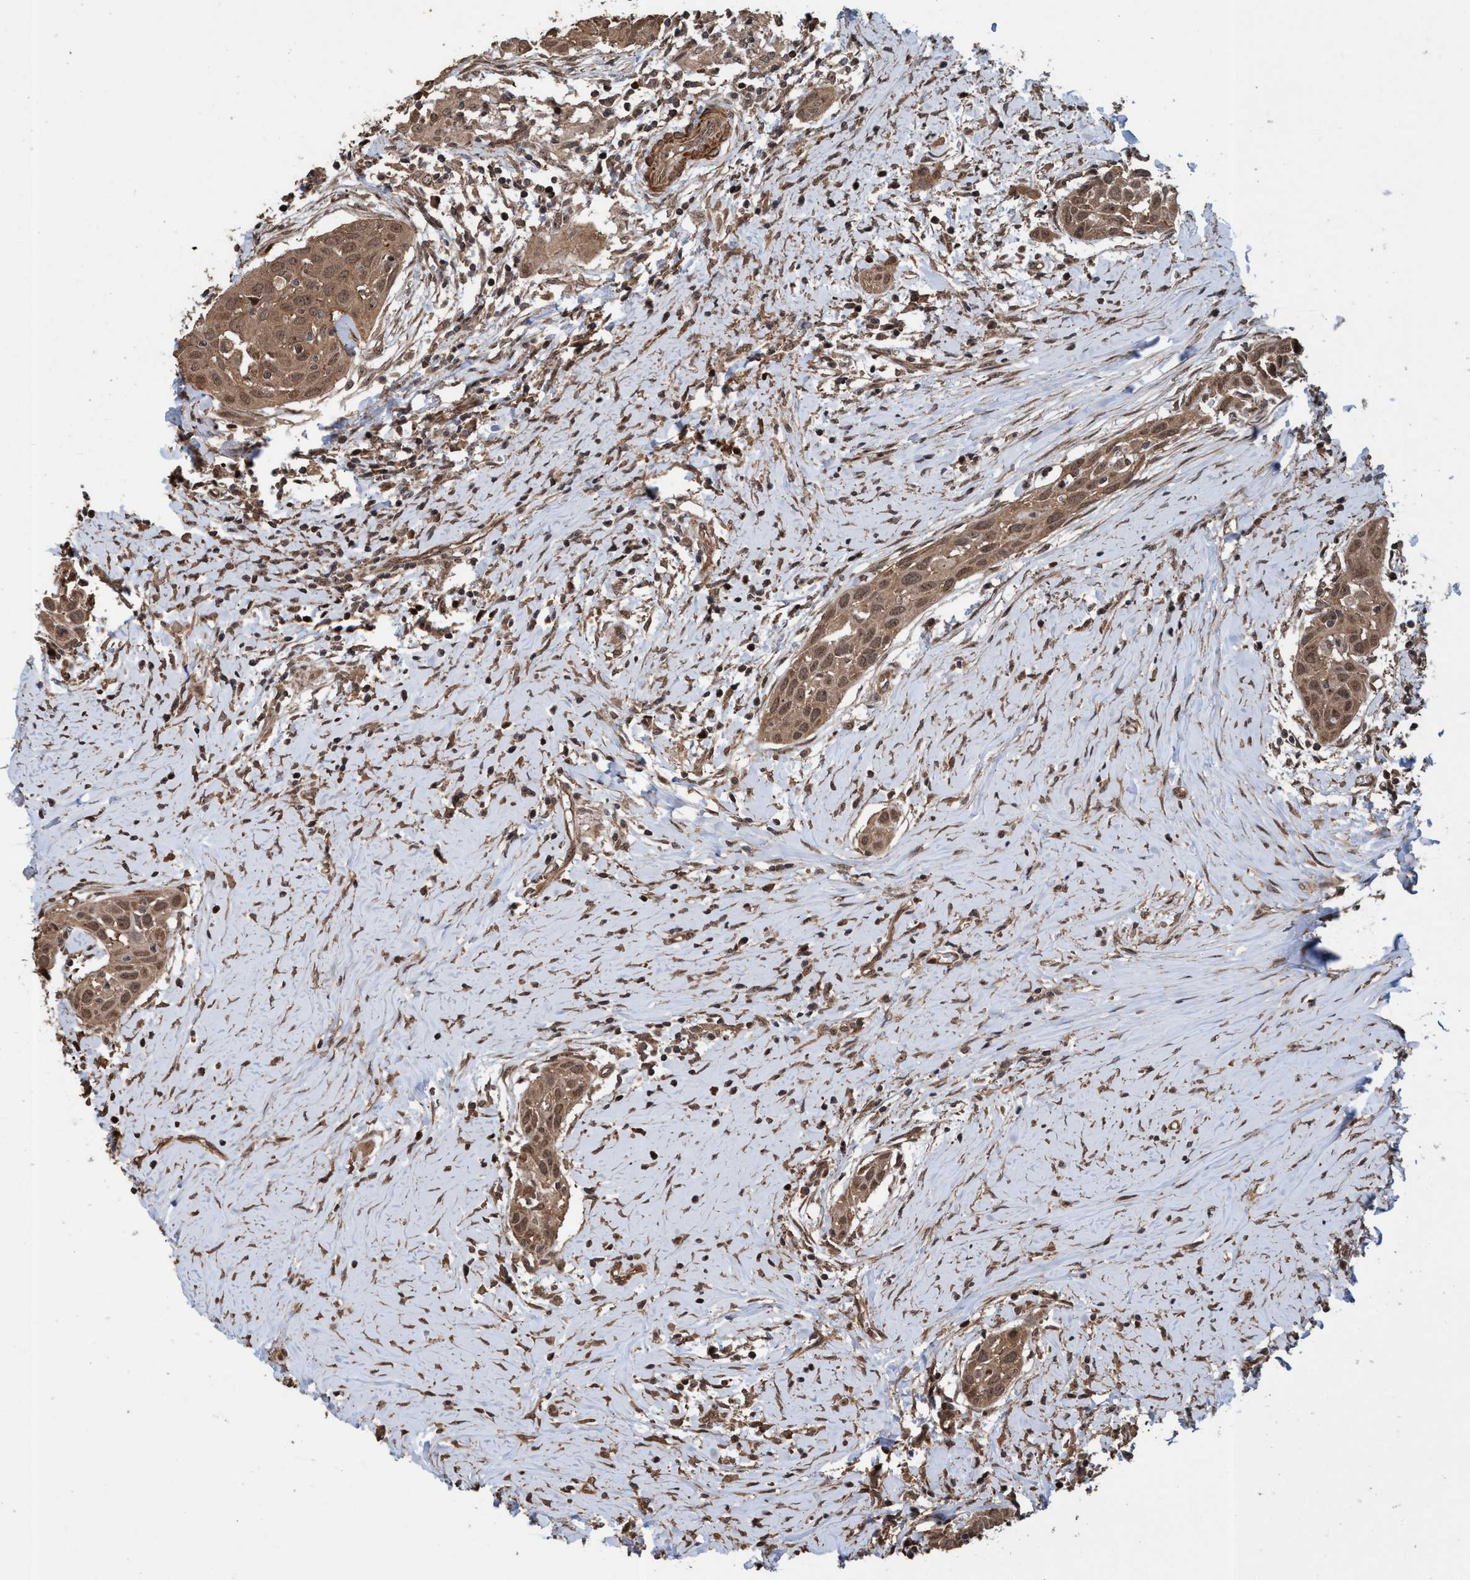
{"staining": {"intensity": "moderate", "quantity": ">75%", "location": "cytoplasmic/membranous,nuclear"}, "tissue": "head and neck cancer", "cell_type": "Tumor cells", "image_type": "cancer", "snomed": [{"axis": "morphology", "description": "Squamous cell carcinoma, NOS"}, {"axis": "topography", "description": "Oral tissue"}, {"axis": "topography", "description": "Head-Neck"}], "caption": "Tumor cells demonstrate medium levels of moderate cytoplasmic/membranous and nuclear expression in about >75% of cells in head and neck cancer.", "gene": "TRPC7", "patient": {"sex": "female", "age": 50}}